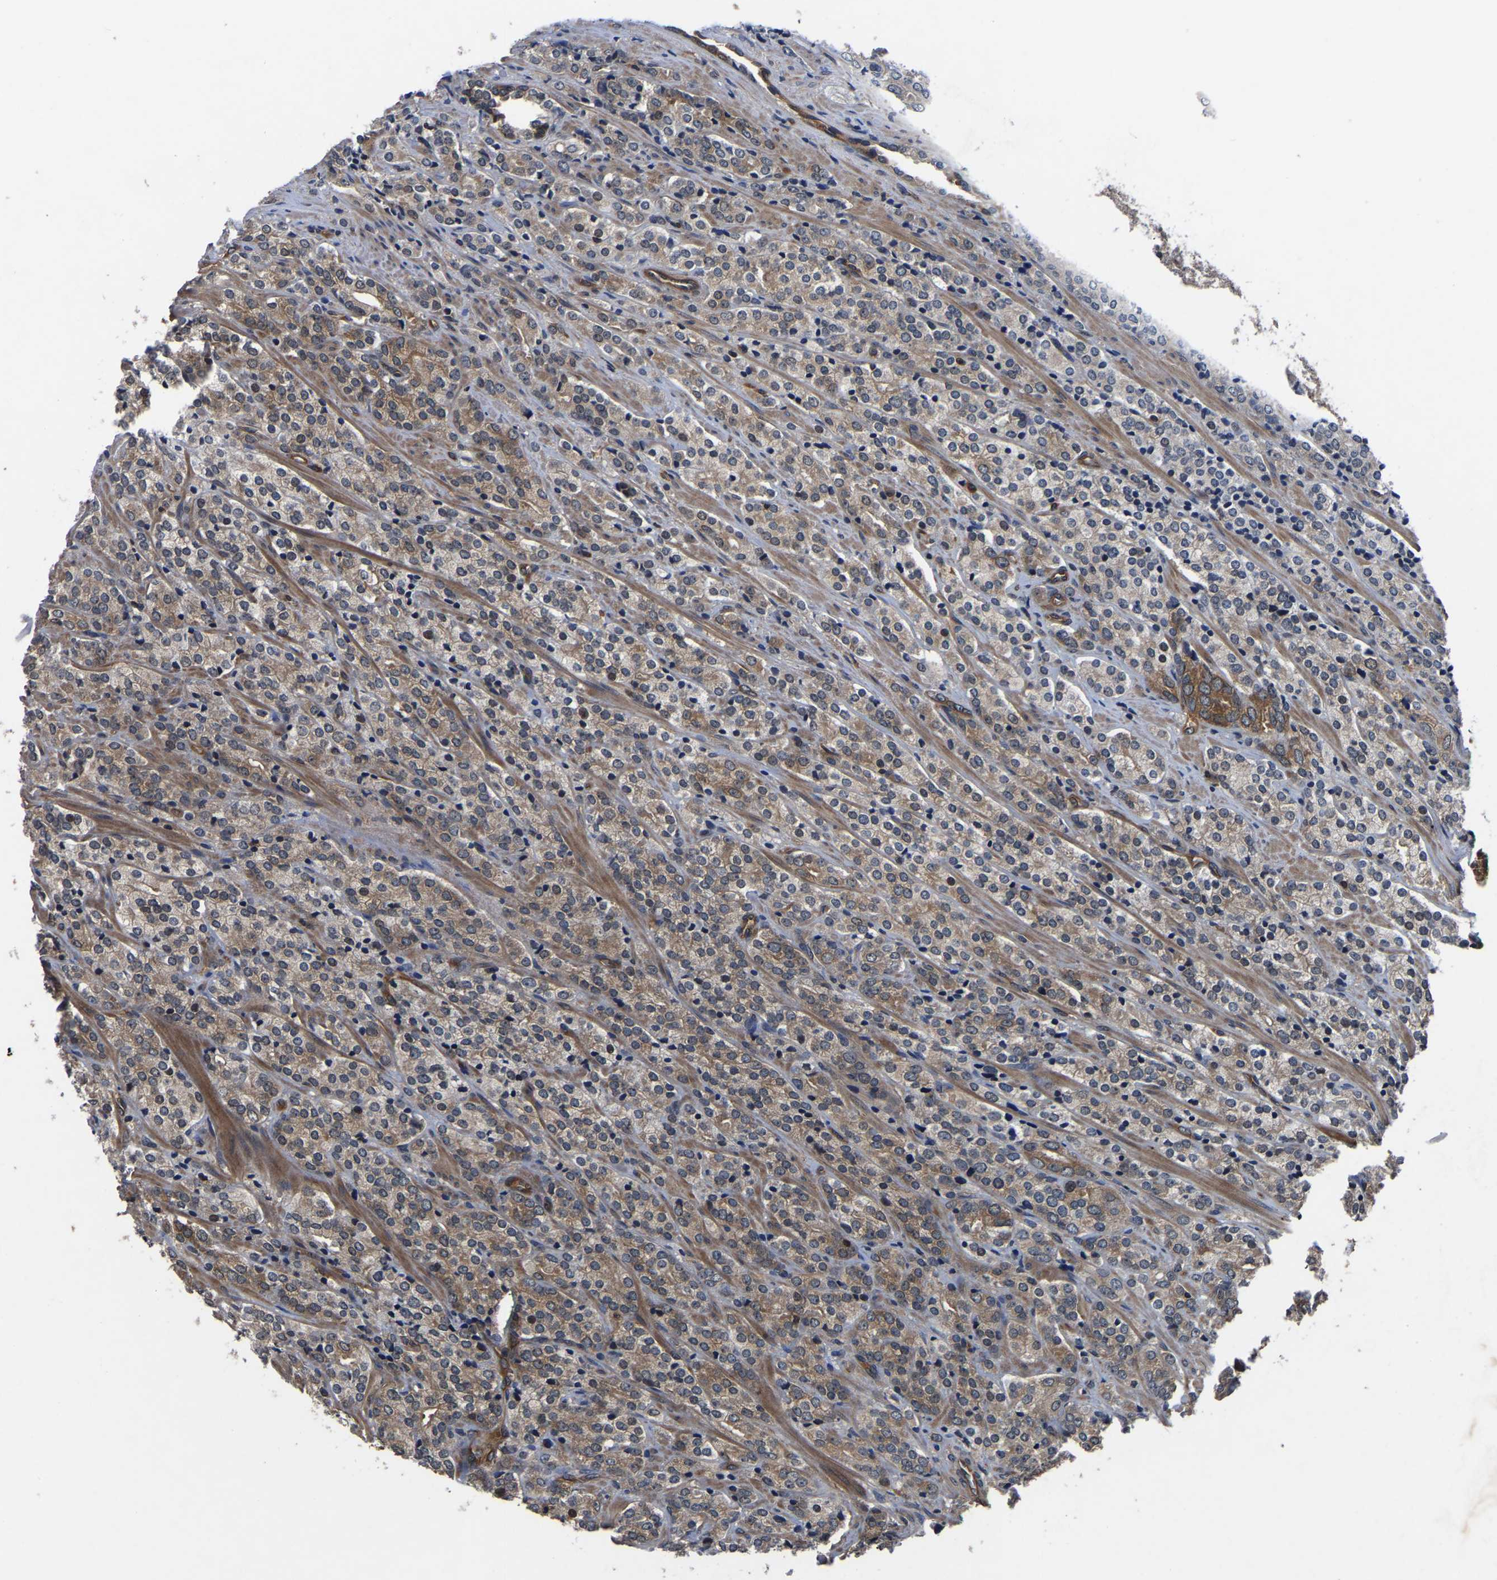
{"staining": {"intensity": "moderate", "quantity": ">75%", "location": "cytoplasmic/membranous"}, "tissue": "prostate cancer", "cell_type": "Tumor cells", "image_type": "cancer", "snomed": [{"axis": "morphology", "description": "Adenocarcinoma, High grade"}, {"axis": "topography", "description": "Prostate"}], "caption": "Tumor cells demonstrate medium levels of moderate cytoplasmic/membranous staining in approximately >75% of cells in human high-grade adenocarcinoma (prostate).", "gene": "FGD5", "patient": {"sex": "male", "age": 71}}